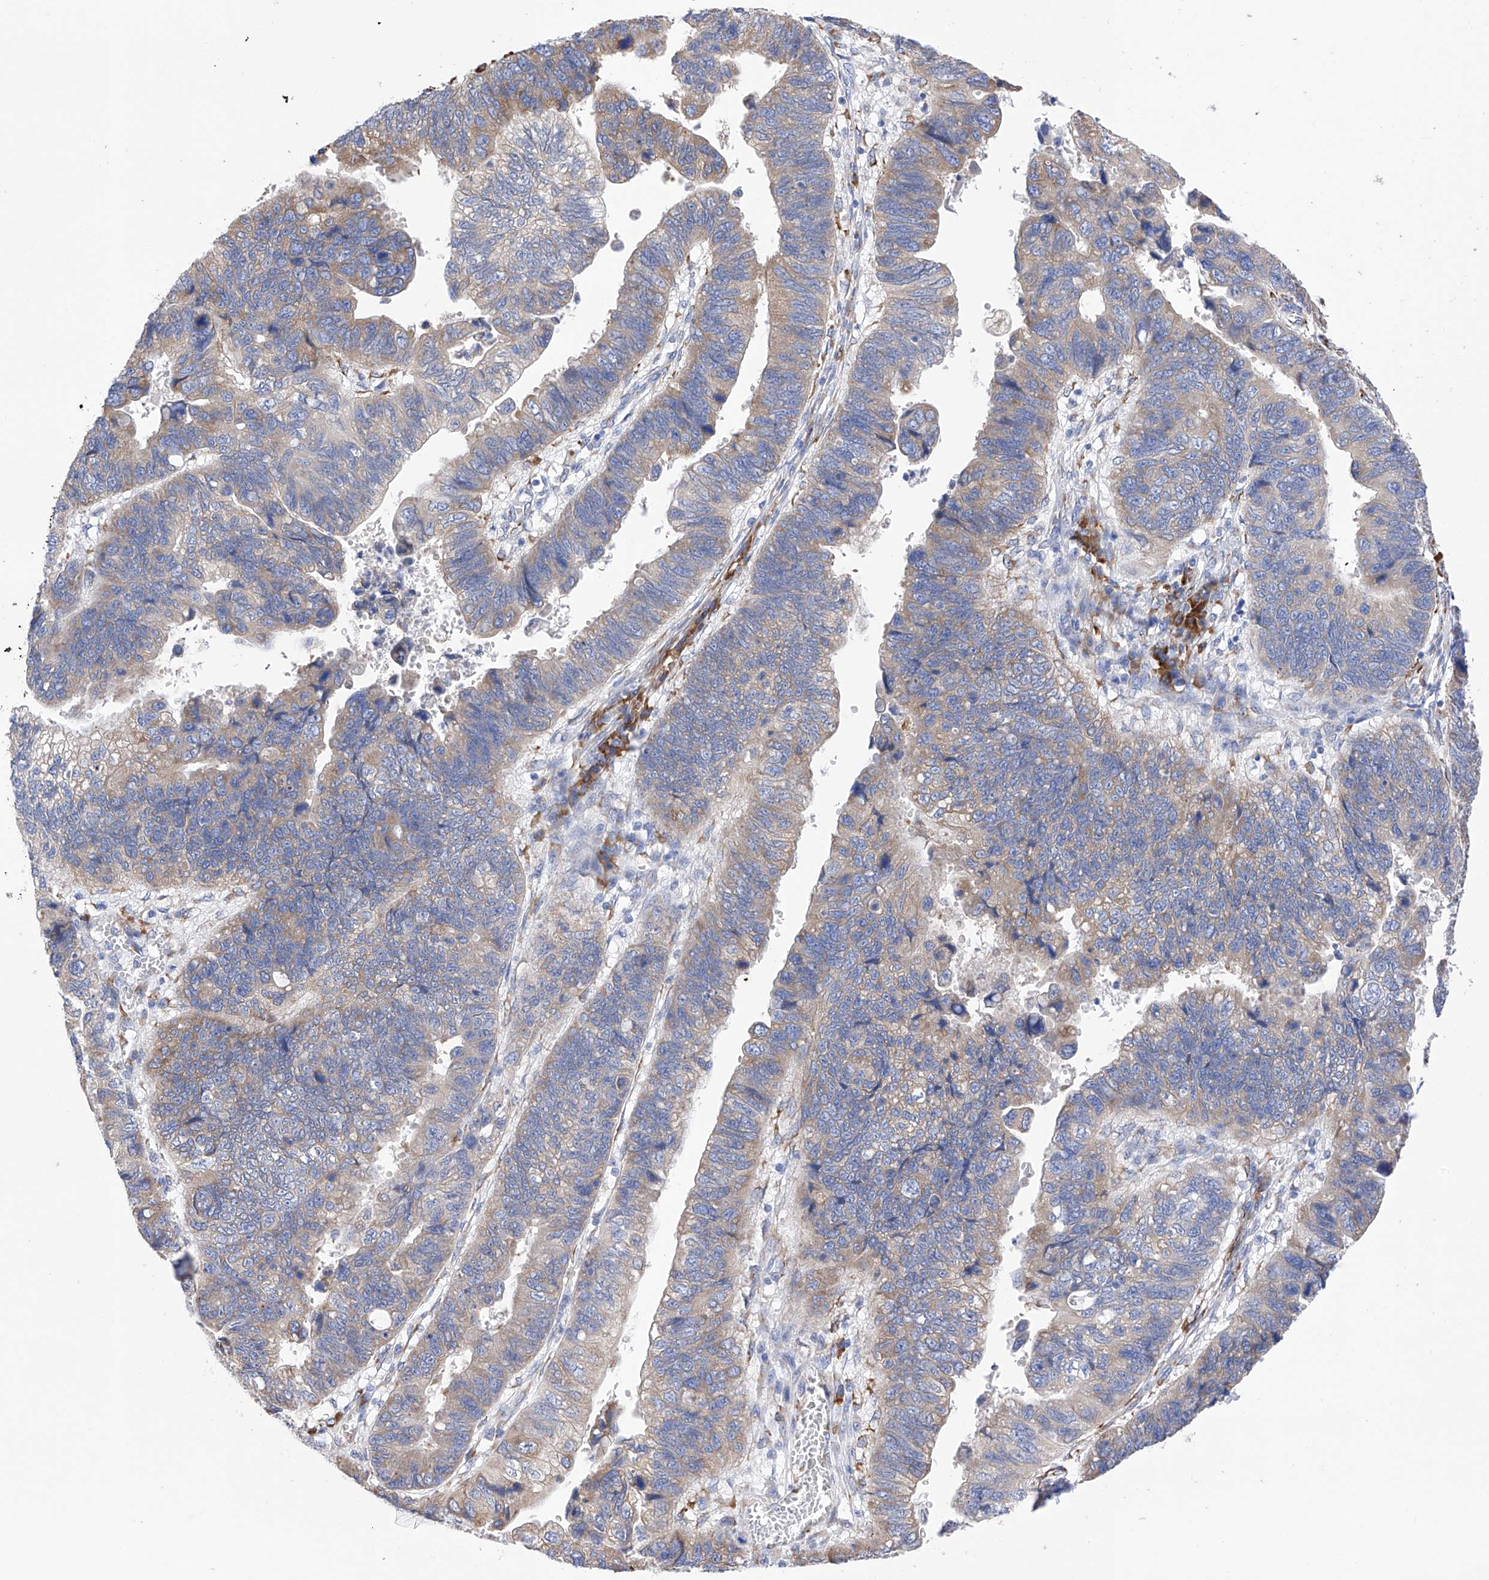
{"staining": {"intensity": "weak", "quantity": "25%-75%", "location": "cytoplasmic/membranous"}, "tissue": "stomach cancer", "cell_type": "Tumor cells", "image_type": "cancer", "snomed": [{"axis": "morphology", "description": "Adenocarcinoma, NOS"}, {"axis": "topography", "description": "Stomach"}], "caption": "The photomicrograph exhibits a brown stain indicating the presence of a protein in the cytoplasmic/membranous of tumor cells in stomach cancer (adenocarcinoma).", "gene": "PDIA5", "patient": {"sex": "male", "age": 59}}